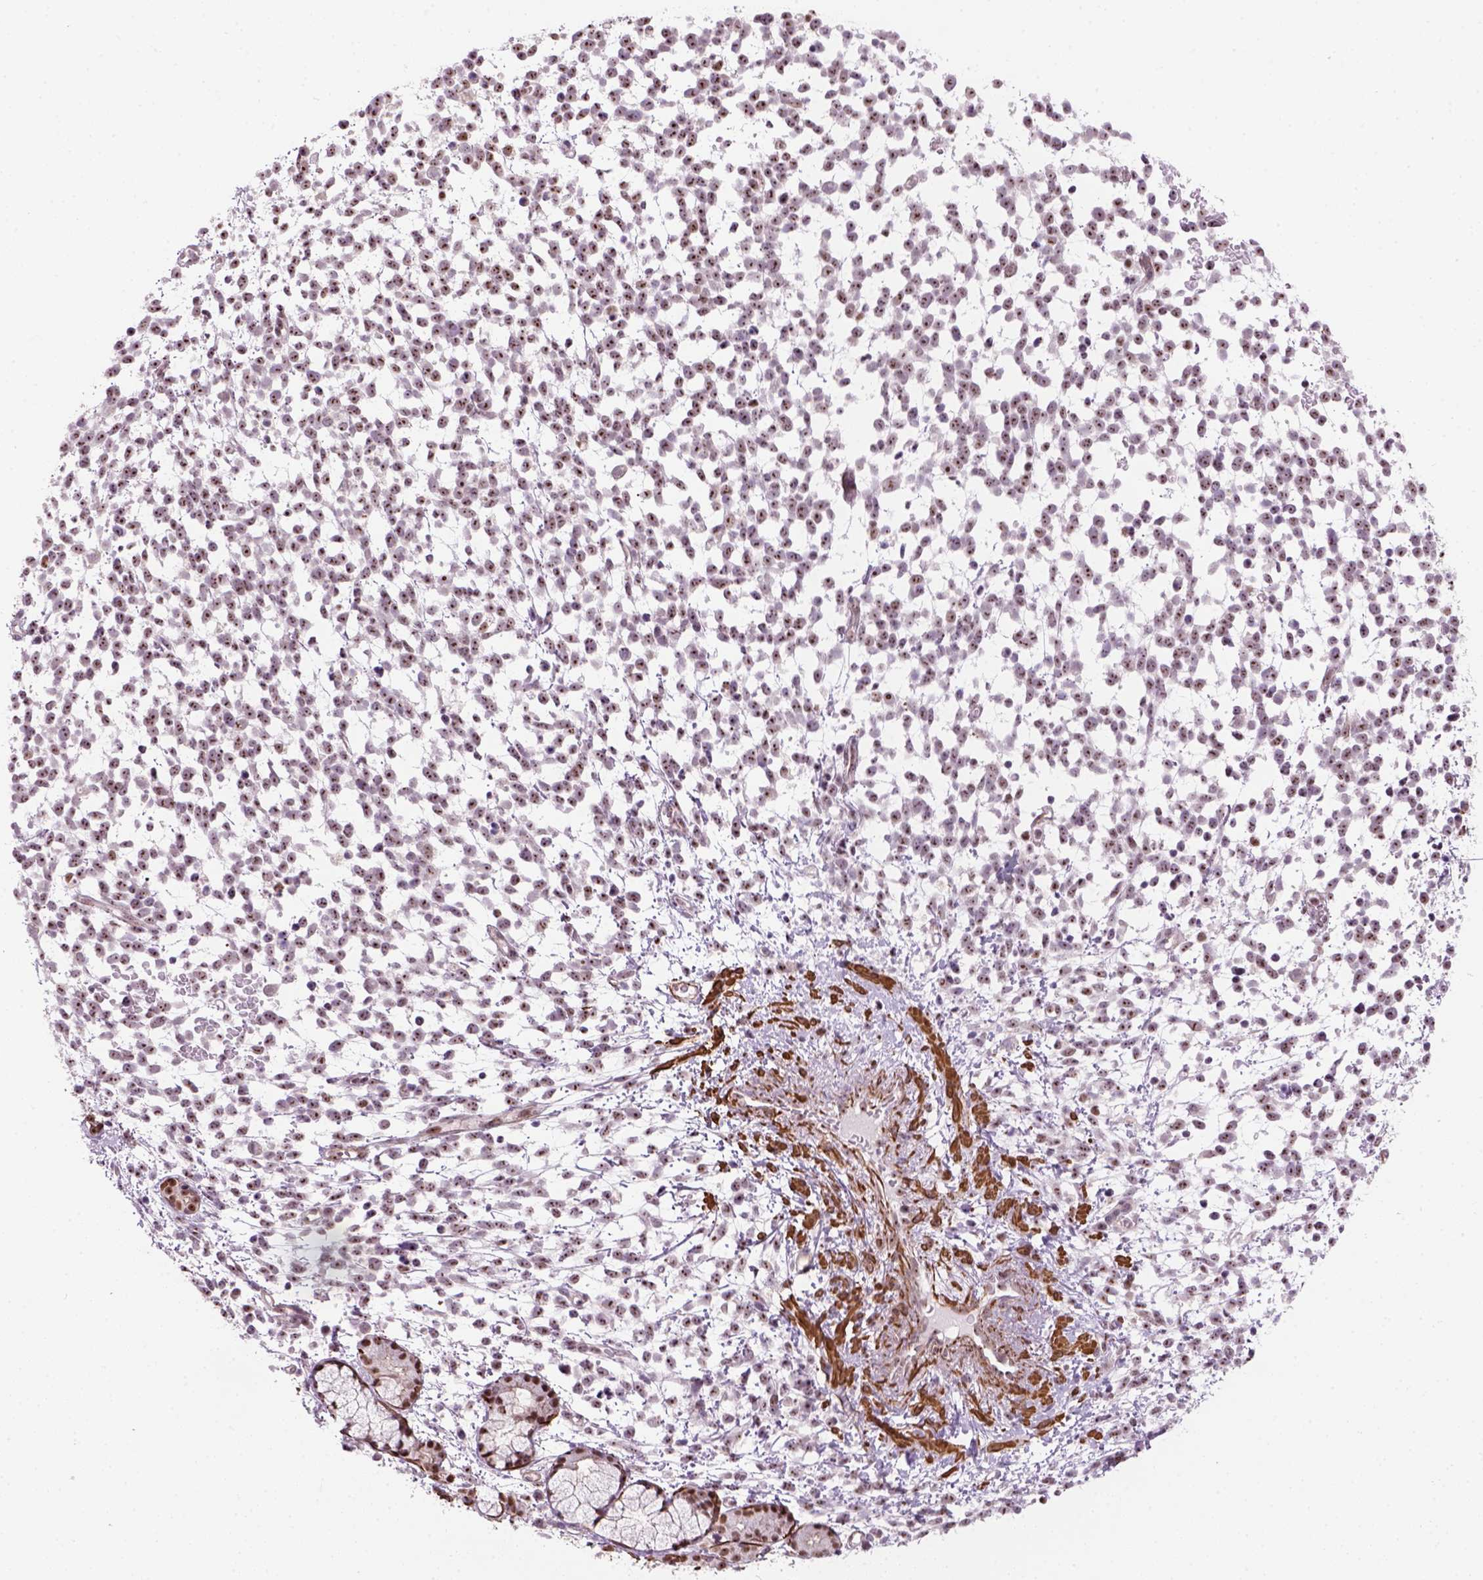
{"staining": {"intensity": "moderate", "quantity": ">75%", "location": "nuclear"}, "tissue": "melanoma", "cell_type": "Tumor cells", "image_type": "cancer", "snomed": [{"axis": "morphology", "description": "Malignant melanoma, NOS"}, {"axis": "topography", "description": "Skin"}], "caption": "Immunohistochemistry (IHC) of malignant melanoma reveals medium levels of moderate nuclear positivity in about >75% of tumor cells.", "gene": "RRS1", "patient": {"sex": "female", "age": 70}}